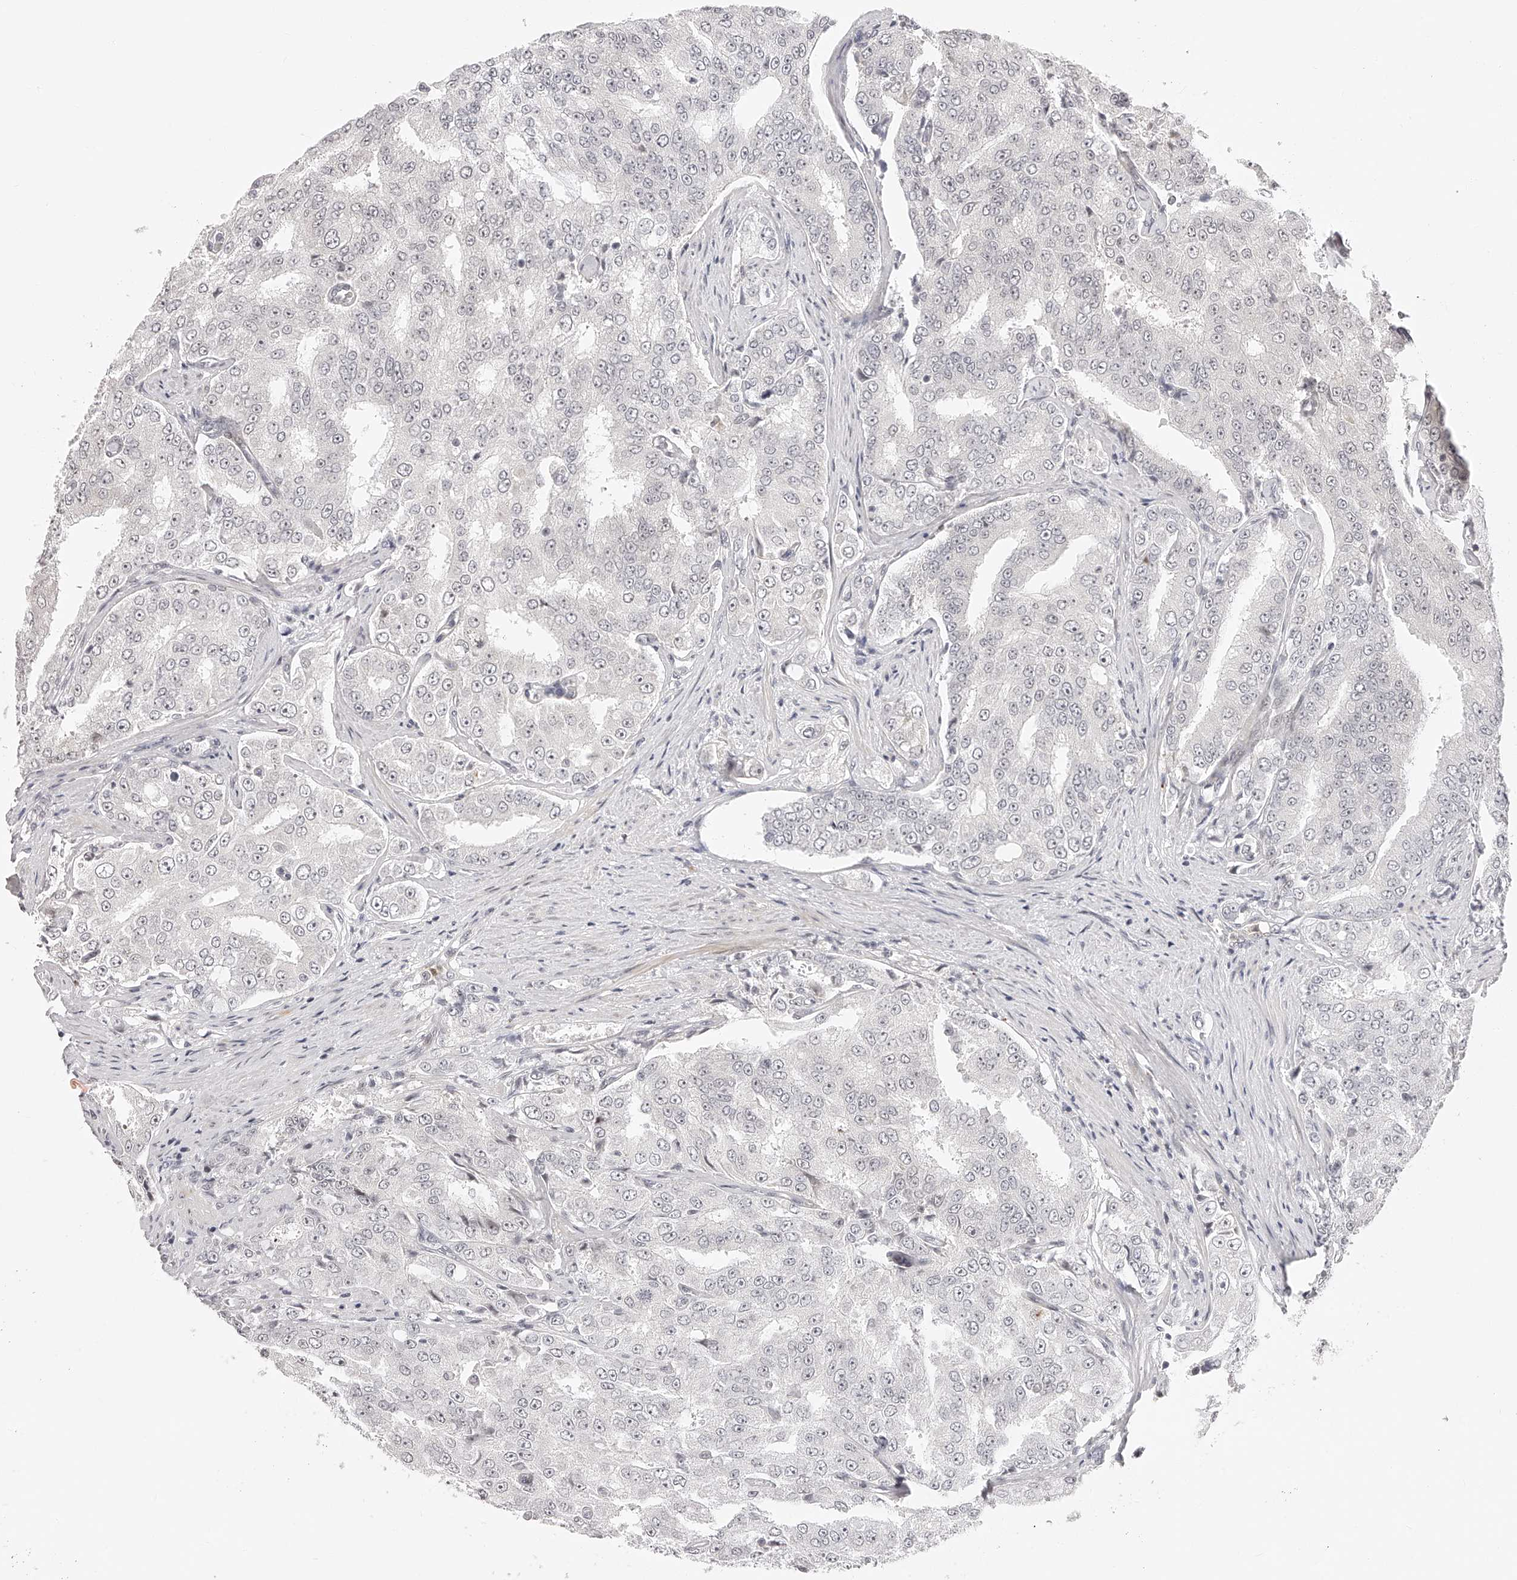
{"staining": {"intensity": "negative", "quantity": "none", "location": "none"}, "tissue": "prostate cancer", "cell_type": "Tumor cells", "image_type": "cancer", "snomed": [{"axis": "morphology", "description": "Adenocarcinoma, High grade"}, {"axis": "topography", "description": "Prostate"}], "caption": "DAB (3,3'-diaminobenzidine) immunohistochemical staining of prostate cancer (high-grade adenocarcinoma) shows no significant staining in tumor cells.", "gene": "PLEKHG1", "patient": {"sex": "male", "age": 58}}